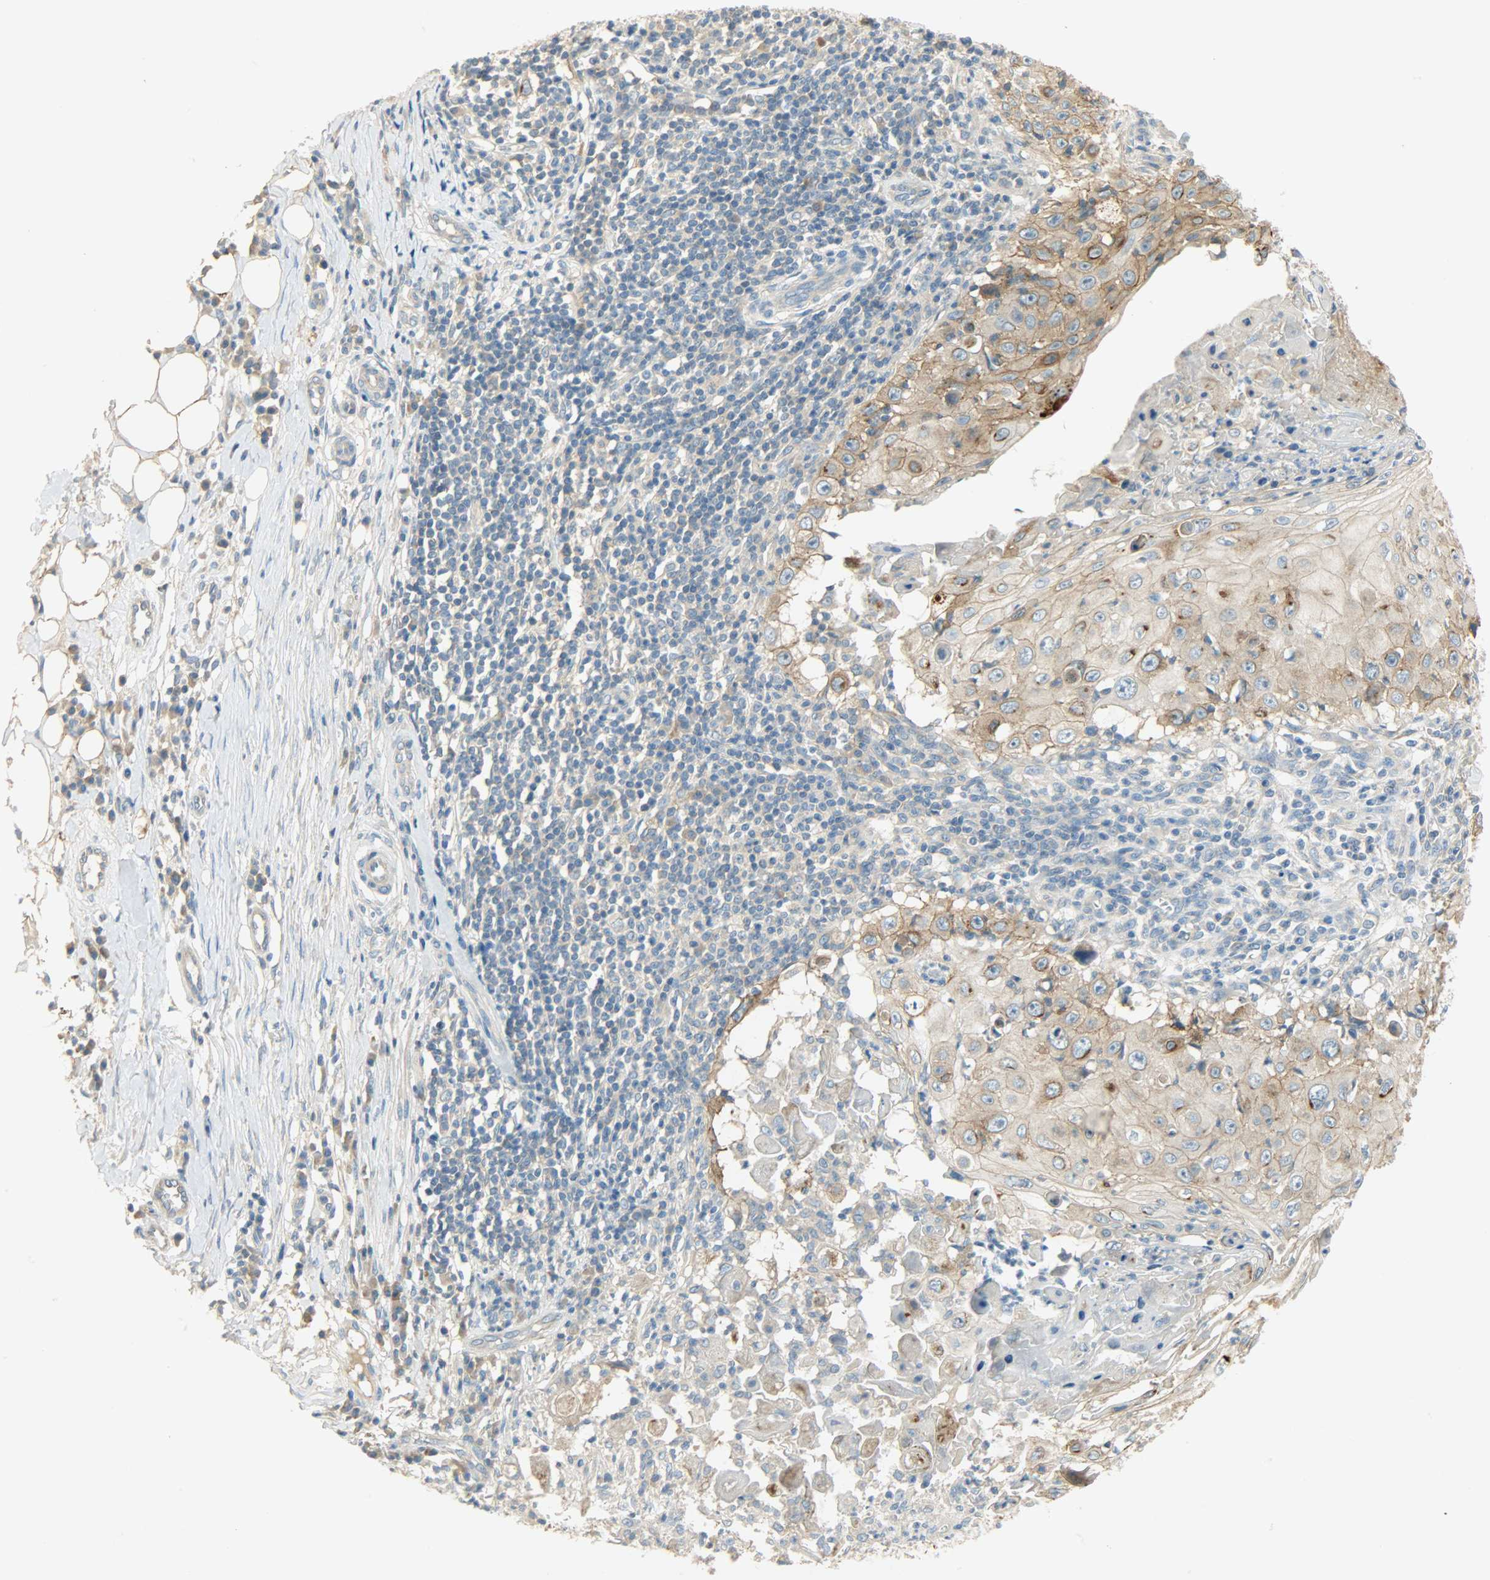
{"staining": {"intensity": "moderate", "quantity": ">75%", "location": "cytoplasmic/membranous"}, "tissue": "skin cancer", "cell_type": "Tumor cells", "image_type": "cancer", "snomed": [{"axis": "morphology", "description": "Squamous cell carcinoma, NOS"}, {"axis": "topography", "description": "Skin"}], "caption": "Immunohistochemical staining of squamous cell carcinoma (skin) shows medium levels of moderate cytoplasmic/membranous expression in about >75% of tumor cells.", "gene": "DSG2", "patient": {"sex": "male", "age": 86}}